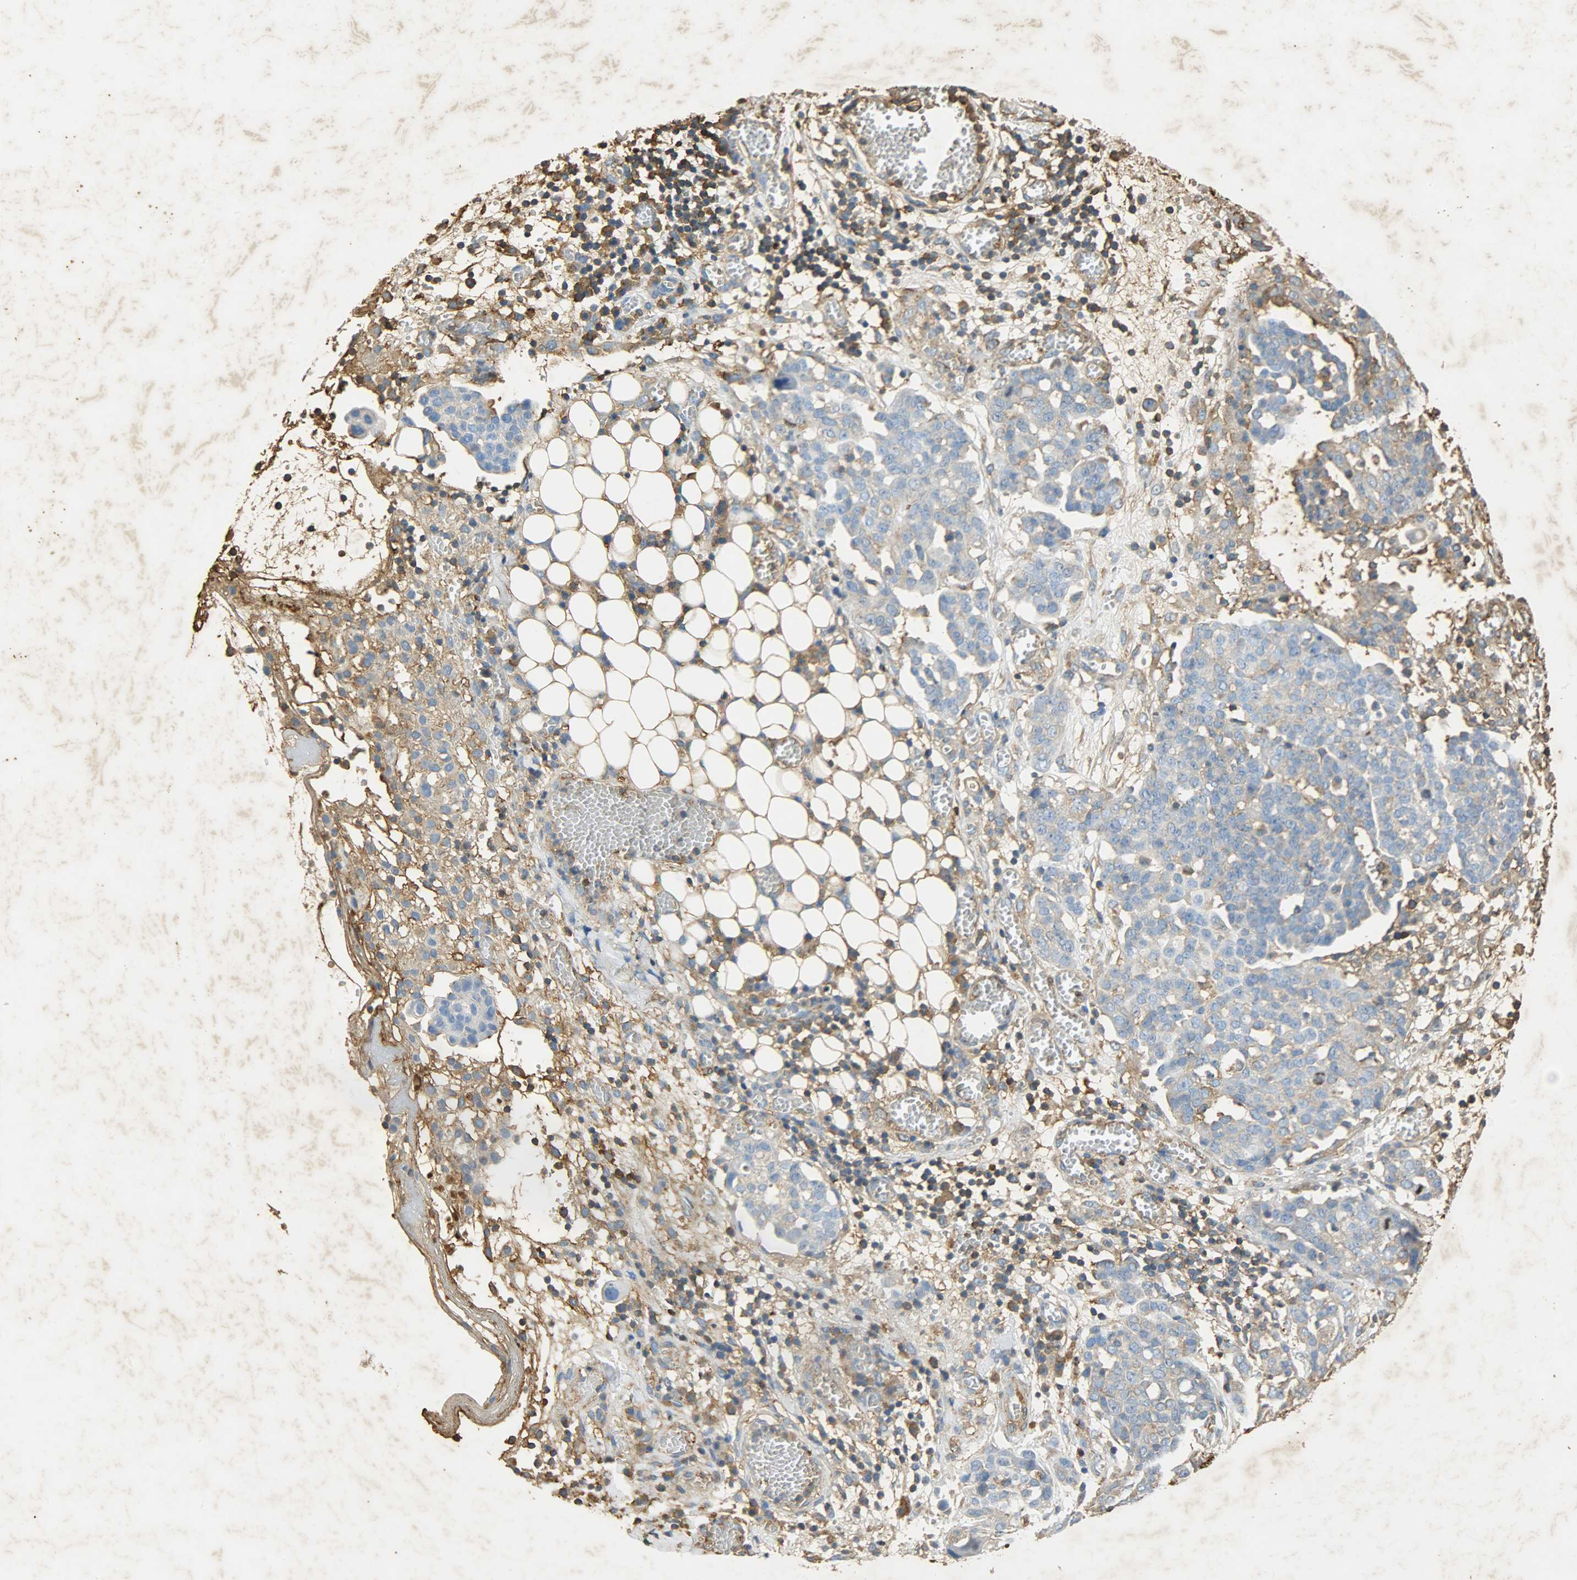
{"staining": {"intensity": "weak", "quantity": "25%-75%", "location": "cytoplasmic/membranous"}, "tissue": "ovarian cancer", "cell_type": "Tumor cells", "image_type": "cancer", "snomed": [{"axis": "morphology", "description": "Cystadenocarcinoma, serous, NOS"}, {"axis": "topography", "description": "Soft tissue"}, {"axis": "topography", "description": "Ovary"}], "caption": "Ovarian cancer stained with a protein marker reveals weak staining in tumor cells.", "gene": "ANXA6", "patient": {"sex": "female", "age": 57}}